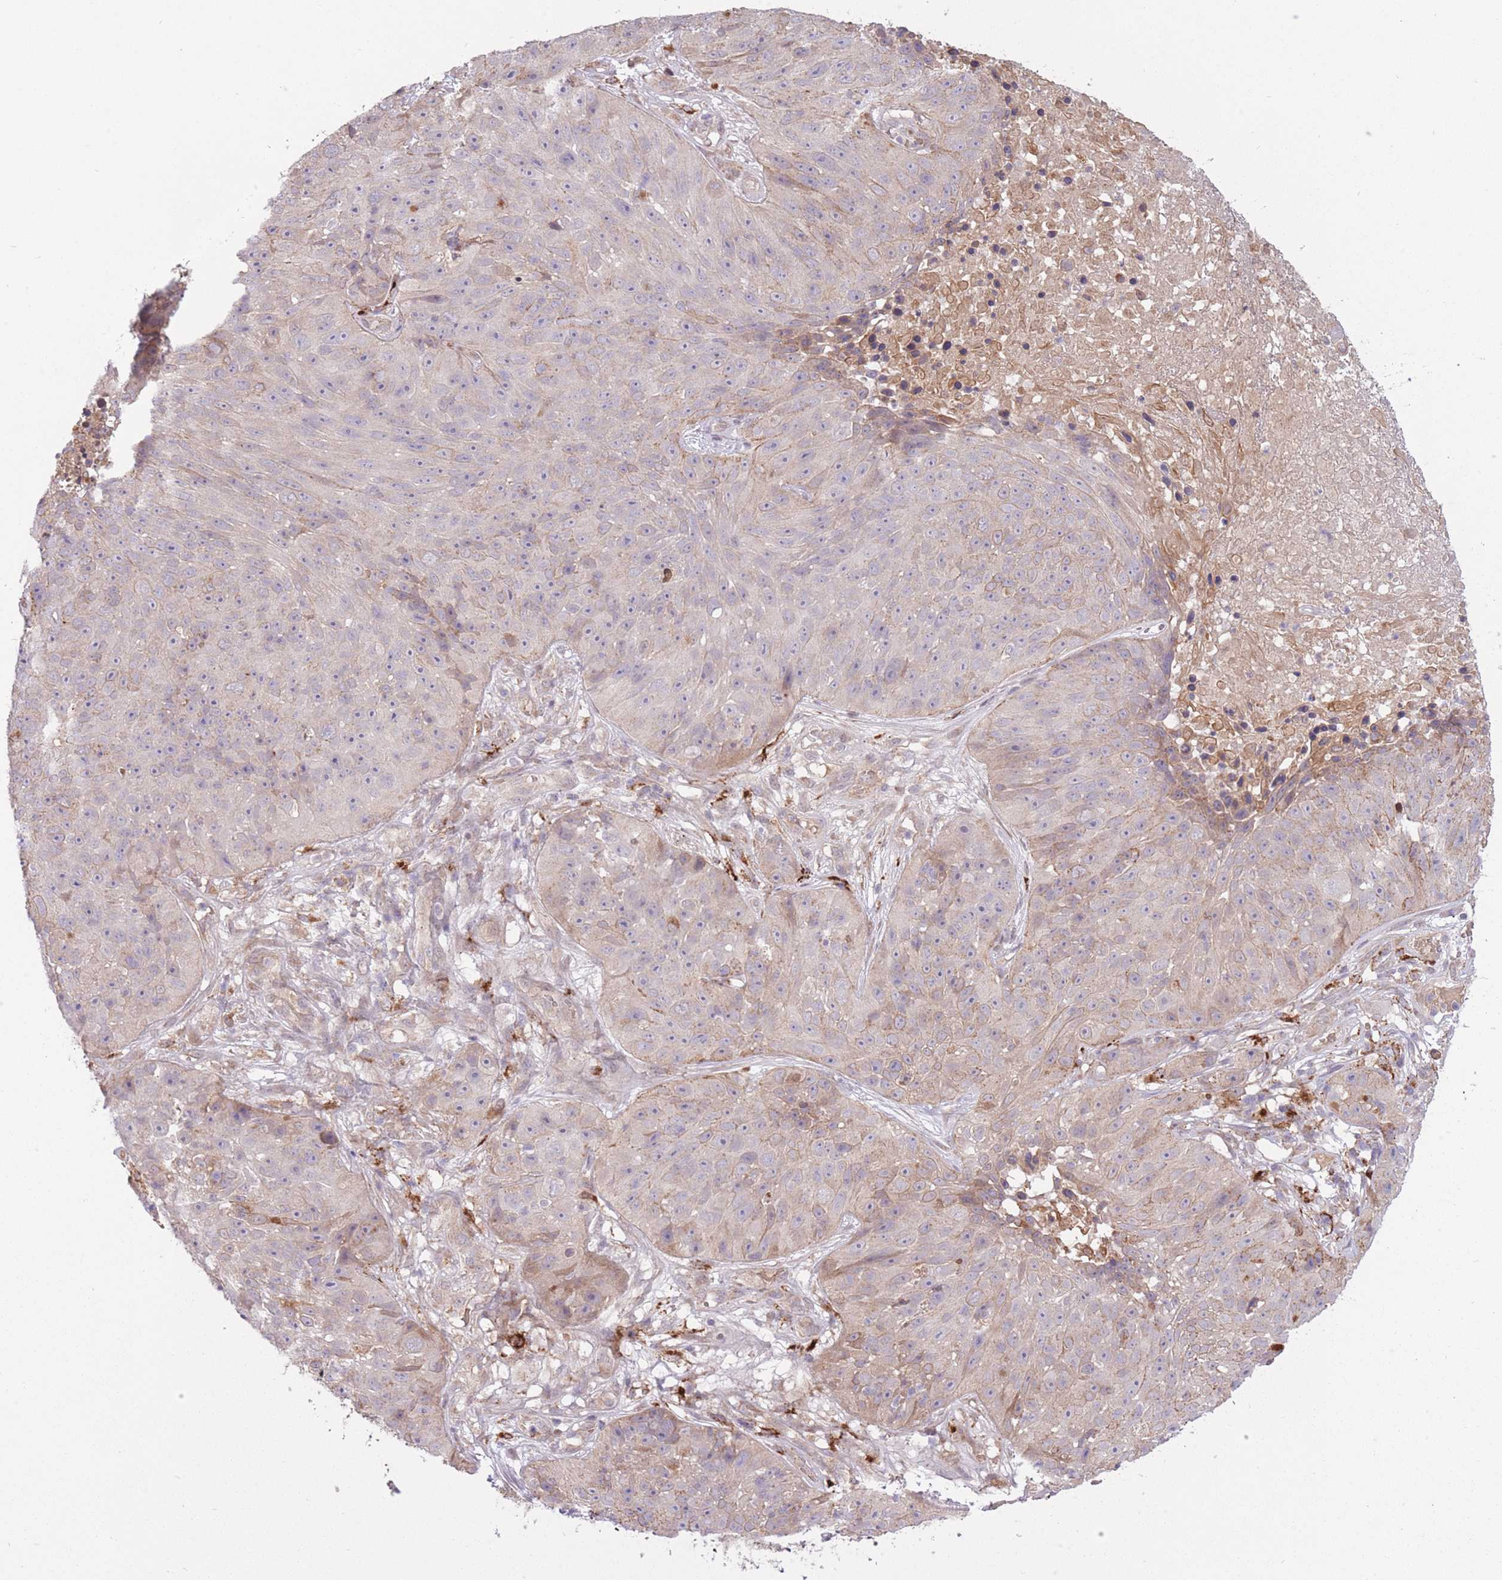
{"staining": {"intensity": "moderate", "quantity": "<25%", "location": "cytoplasmic/membranous"}, "tissue": "skin cancer", "cell_type": "Tumor cells", "image_type": "cancer", "snomed": [{"axis": "morphology", "description": "Squamous cell carcinoma, NOS"}, {"axis": "topography", "description": "Skin"}], "caption": "Immunohistochemistry (IHC) (DAB) staining of skin cancer (squamous cell carcinoma) demonstrates moderate cytoplasmic/membranous protein positivity in approximately <25% of tumor cells.", "gene": "POLR3F", "patient": {"sex": "female", "age": 87}}